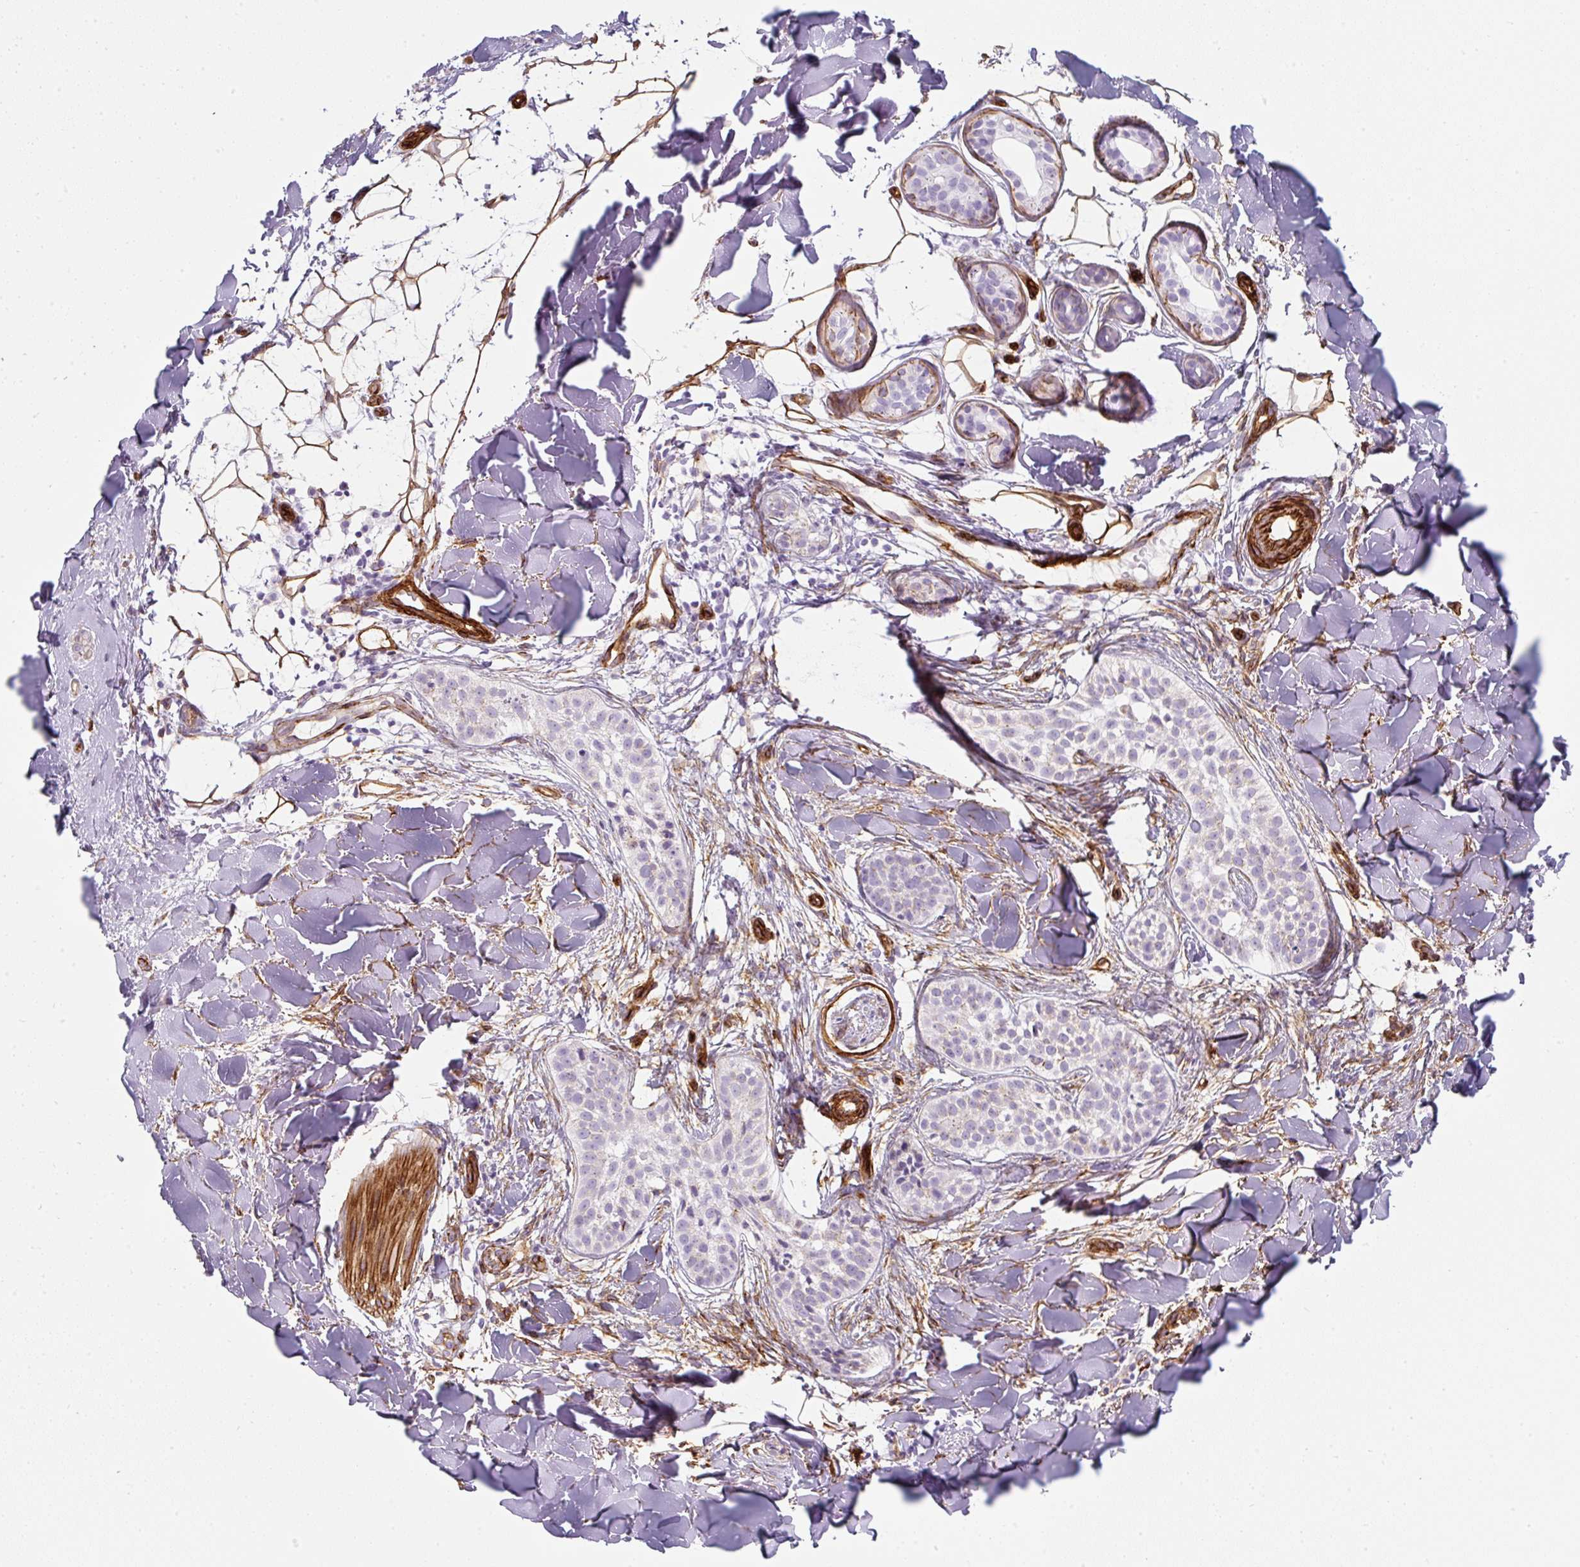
{"staining": {"intensity": "negative", "quantity": "none", "location": "none"}, "tissue": "skin cancer", "cell_type": "Tumor cells", "image_type": "cancer", "snomed": [{"axis": "morphology", "description": "Basal cell carcinoma"}, {"axis": "topography", "description": "Skin"}], "caption": "Image shows no protein expression in tumor cells of basal cell carcinoma (skin) tissue.", "gene": "CAVIN3", "patient": {"sex": "male", "age": 52}}